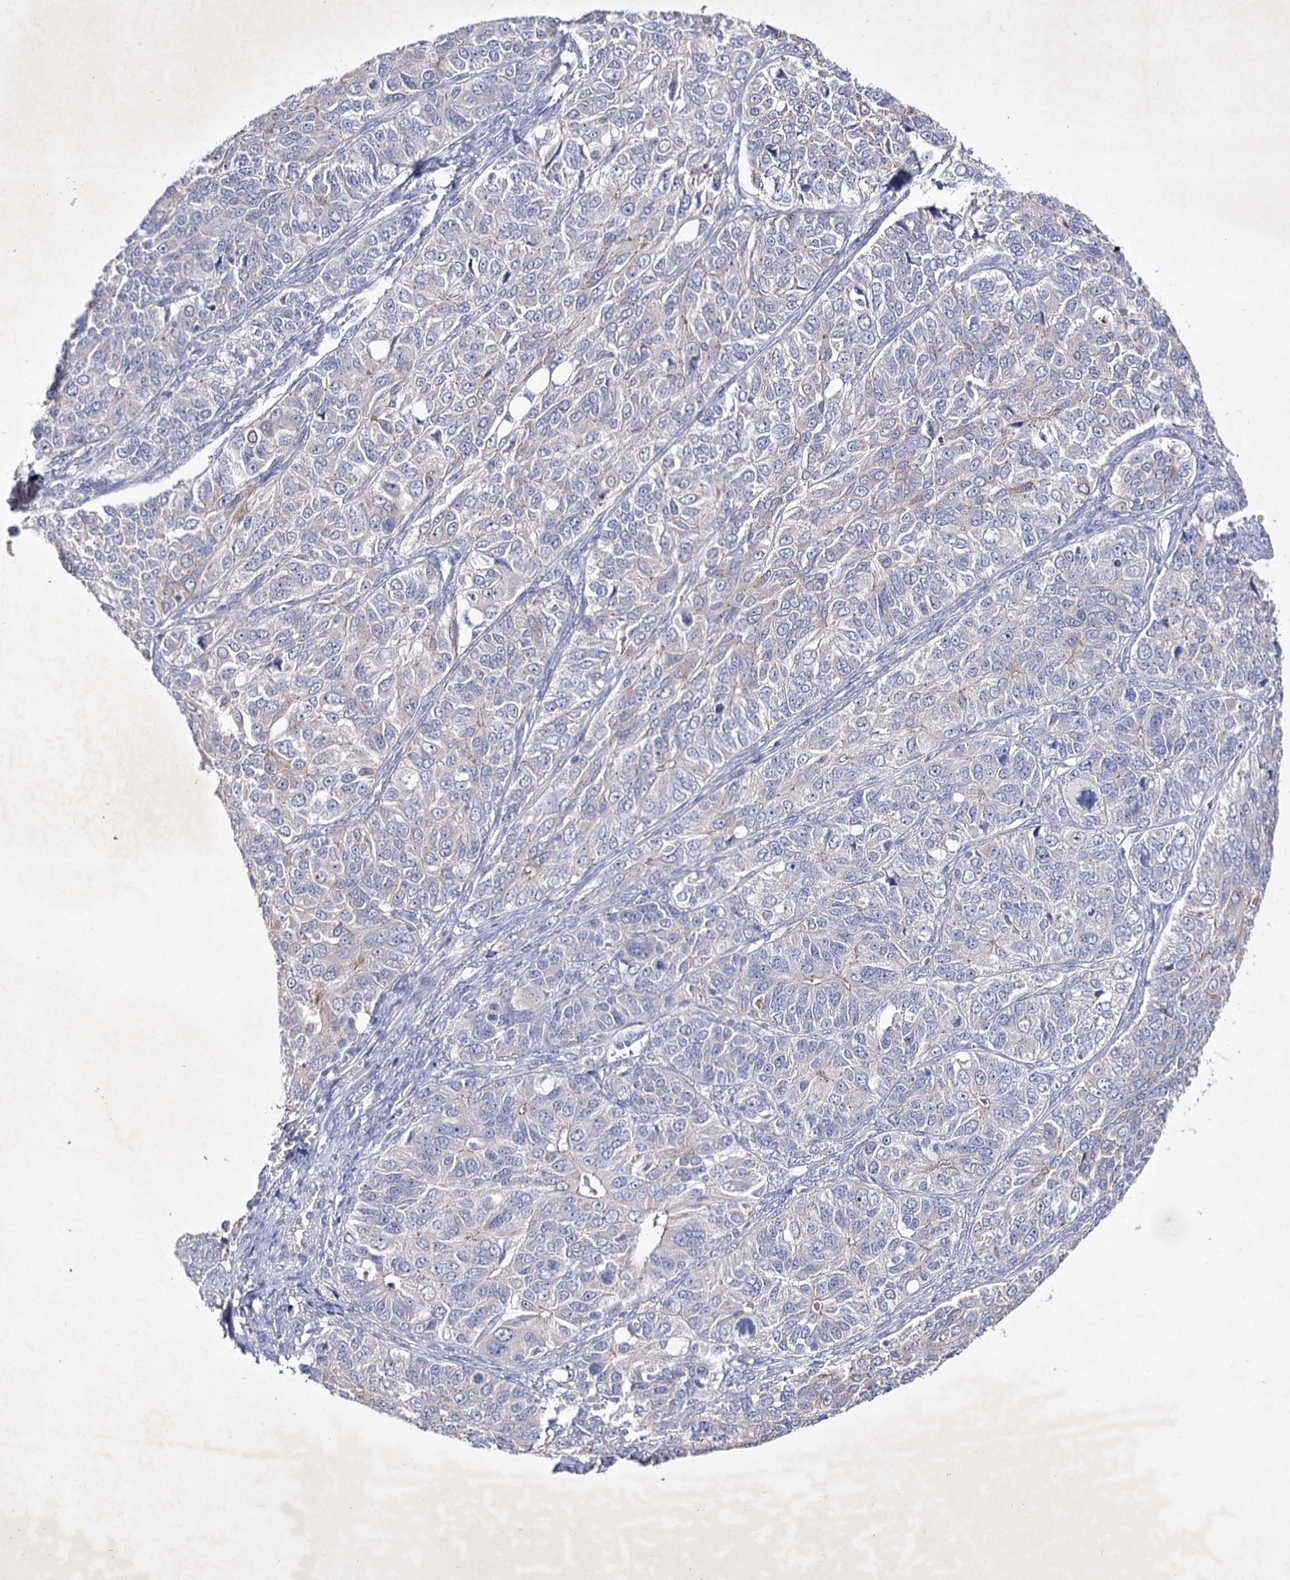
{"staining": {"intensity": "negative", "quantity": "none", "location": "none"}, "tissue": "ovarian cancer", "cell_type": "Tumor cells", "image_type": "cancer", "snomed": [{"axis": "morphology", "description": "Carcinoma, endometroid"}, {"axis": "topography", "description": "Ovary"}], "caption": "Tumor cells show no significant staining in ovarian endometroid carcinoma. (DAB (3,3'-diaminobenzidine) immunohistochemistry, high magnification).", "gene": "COX15", "patient": {"sex": "female", "age": 51}}